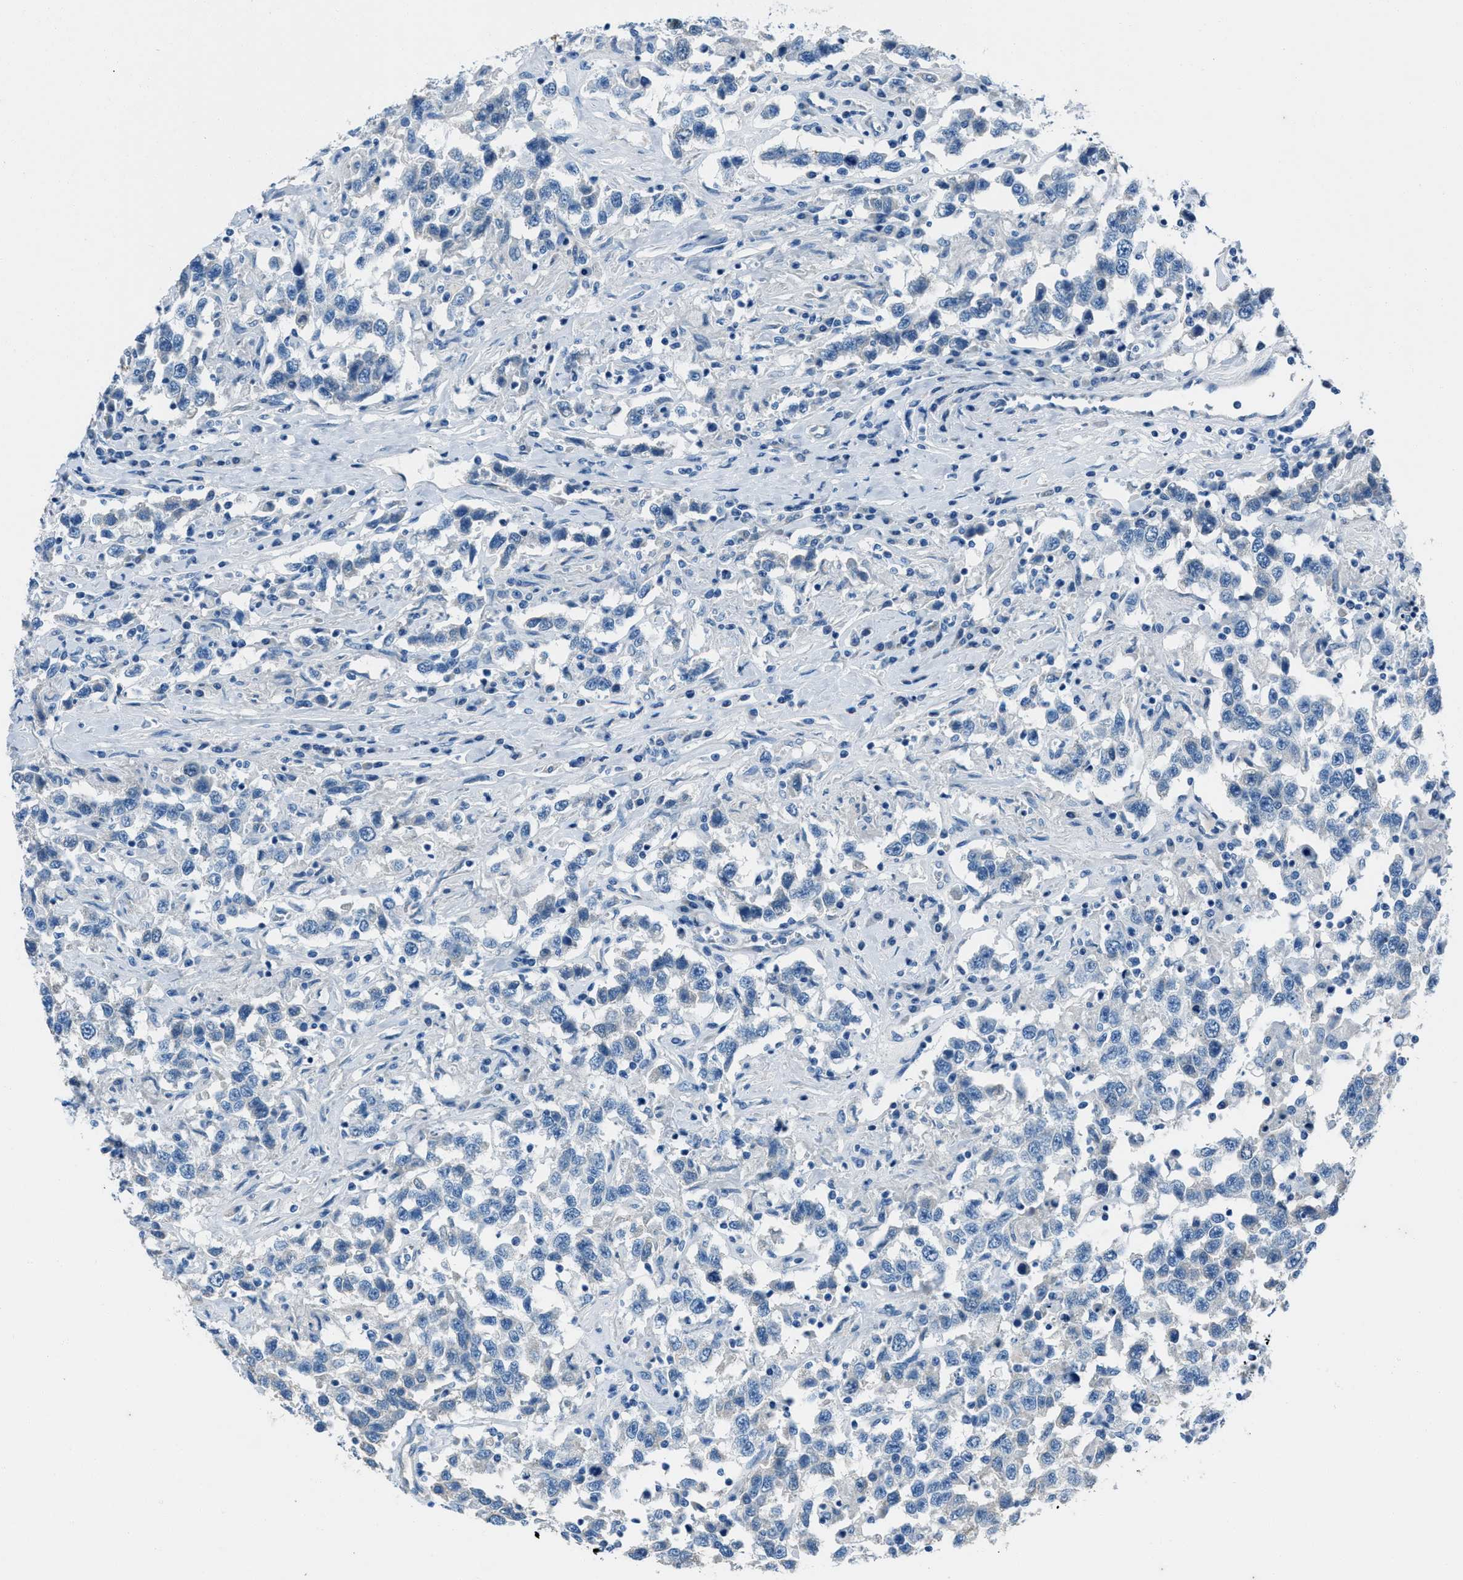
{"staining": {"intensity": "negative", "quantity": "none", "location": "none"}, "tissue": "testis cancer", "cell_type": "Tumor cells", "image_type": "cancer", "snomed": [{"axis": "morphology", "description": "Seminoma, NOS"}, {"axis": "topography", "description": "Testis"}], "caption": "The micrograph displays no staining of tumor cells in testis cancer. The staining is performed using DAB brown chromogen with nuclei counter-stained in using hematoxylin.", "gene": "AMACR", "patient": {"sex": "male", "age": 41}}